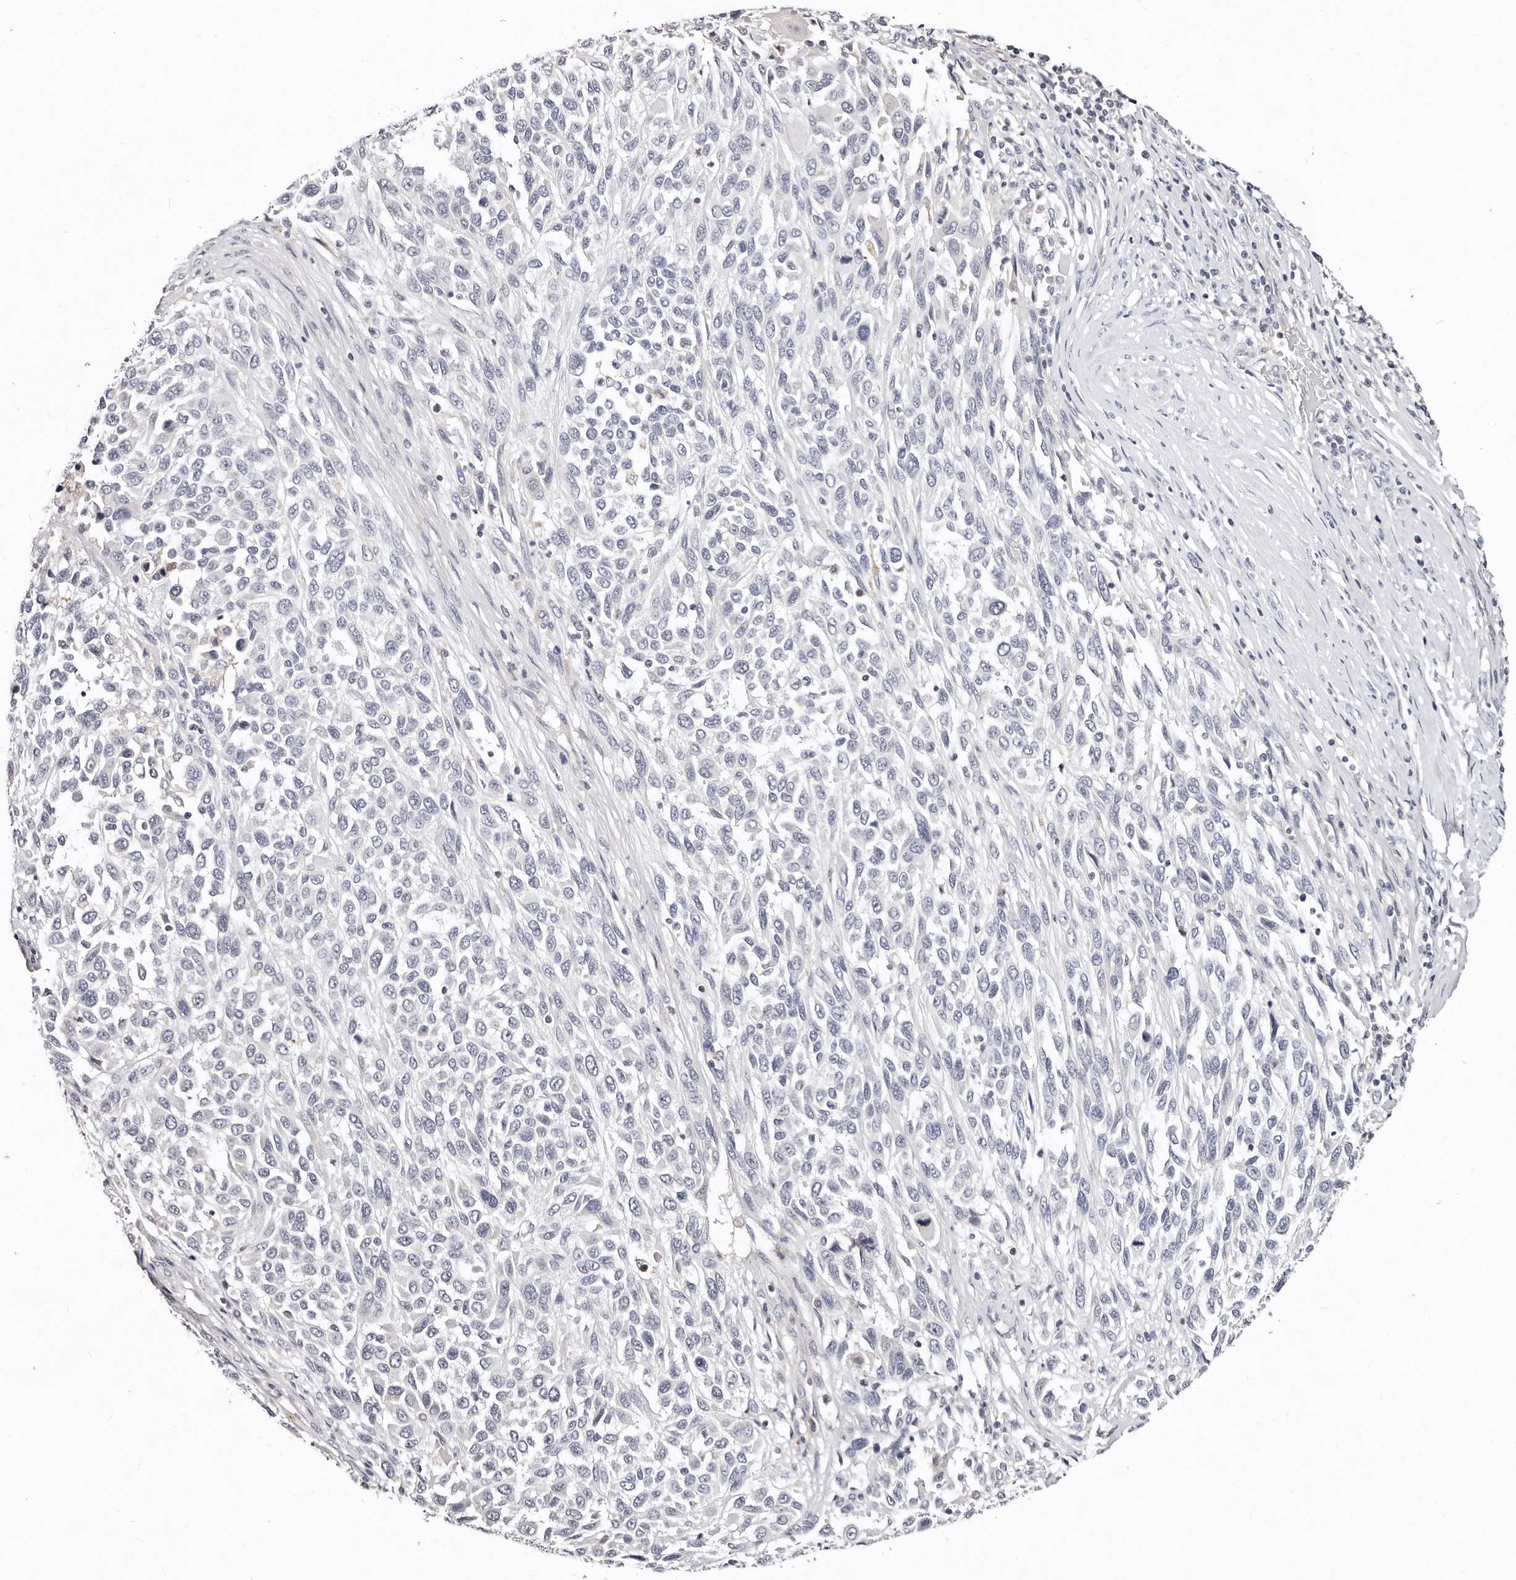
{"staining": {"intensity": "negative", "quantity": "none", "location": "none"}, "tissue": "melanoma", "cell_type": "Tumor cells", "image_type": "cancer", "snomed": [{"axis": "morphology", "description": "Malignant melanoma, Metastatic site"}, {"axis": "topography", "description": "Lymph node"}], "caption": "High magnification brightfield microscopy of malignant melanoma (metastatic site) stained with DAB (brown) and counterstained with hematoxylin (blue): tumor cells show no significant staining.", "gene": "MRPS33", "patient": {"sex": "male", "age": 61}}